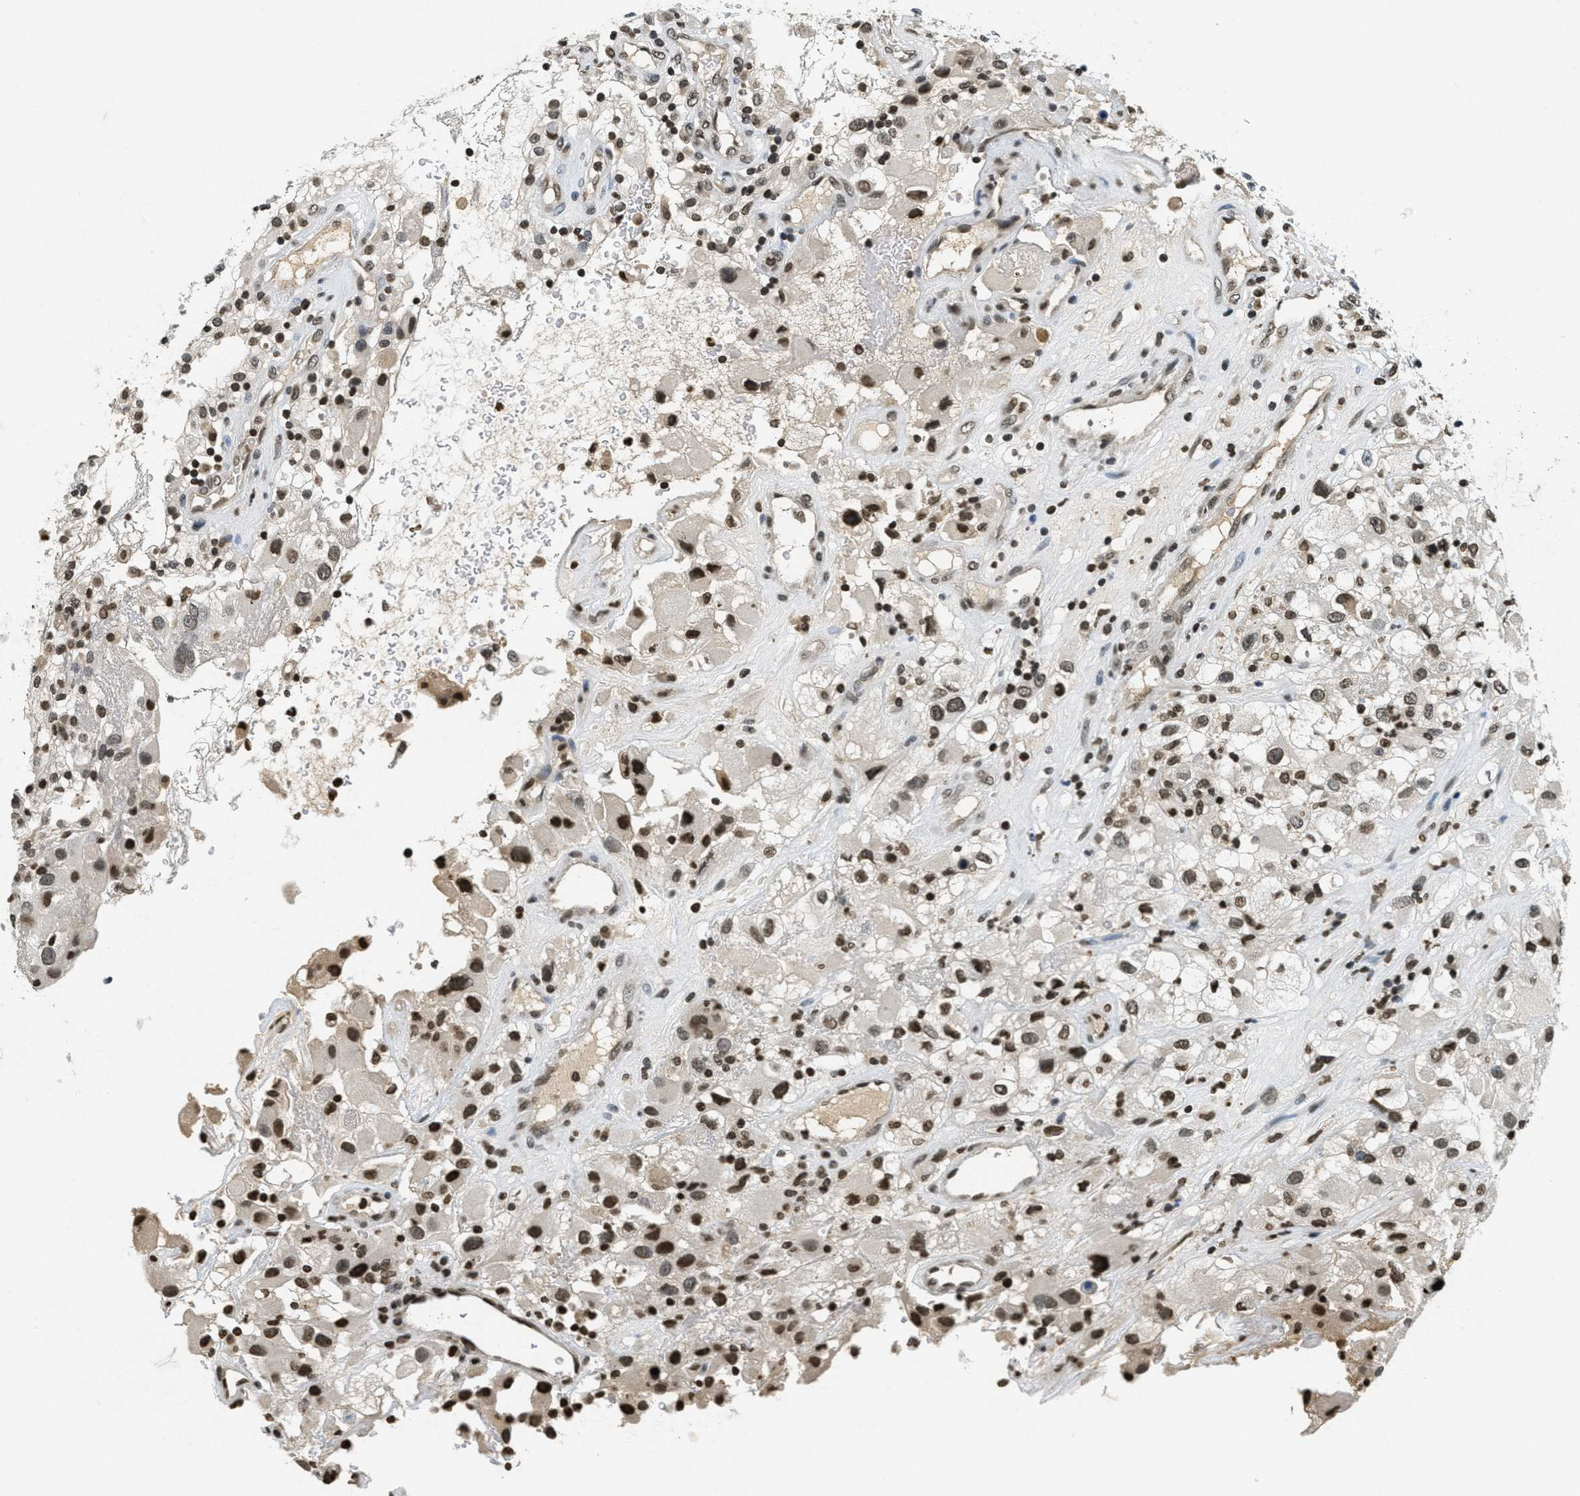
{"staining": {"intensity": "moderate", "quantity": ">75%", "location": "nuclear"}, "tissue": "renal cancer", "cell_type": "Tumor cells", "image_type": "cancer", "snomed": [{"axis": "morphology", "description": "Adenocarcinoma, NOS"}, {"axis": "topography", "description": "Kidney"}], "caption": "Adenocarcinoma (renal) tissue displays moderate nuclear expression in about >75% of tumor cells, visualized by immunohistochemistry. (DAB IHC with brightfield microscopy, high magnification).", "gene": "LDB2", "patient": {"sex": "female", "age": 52}}